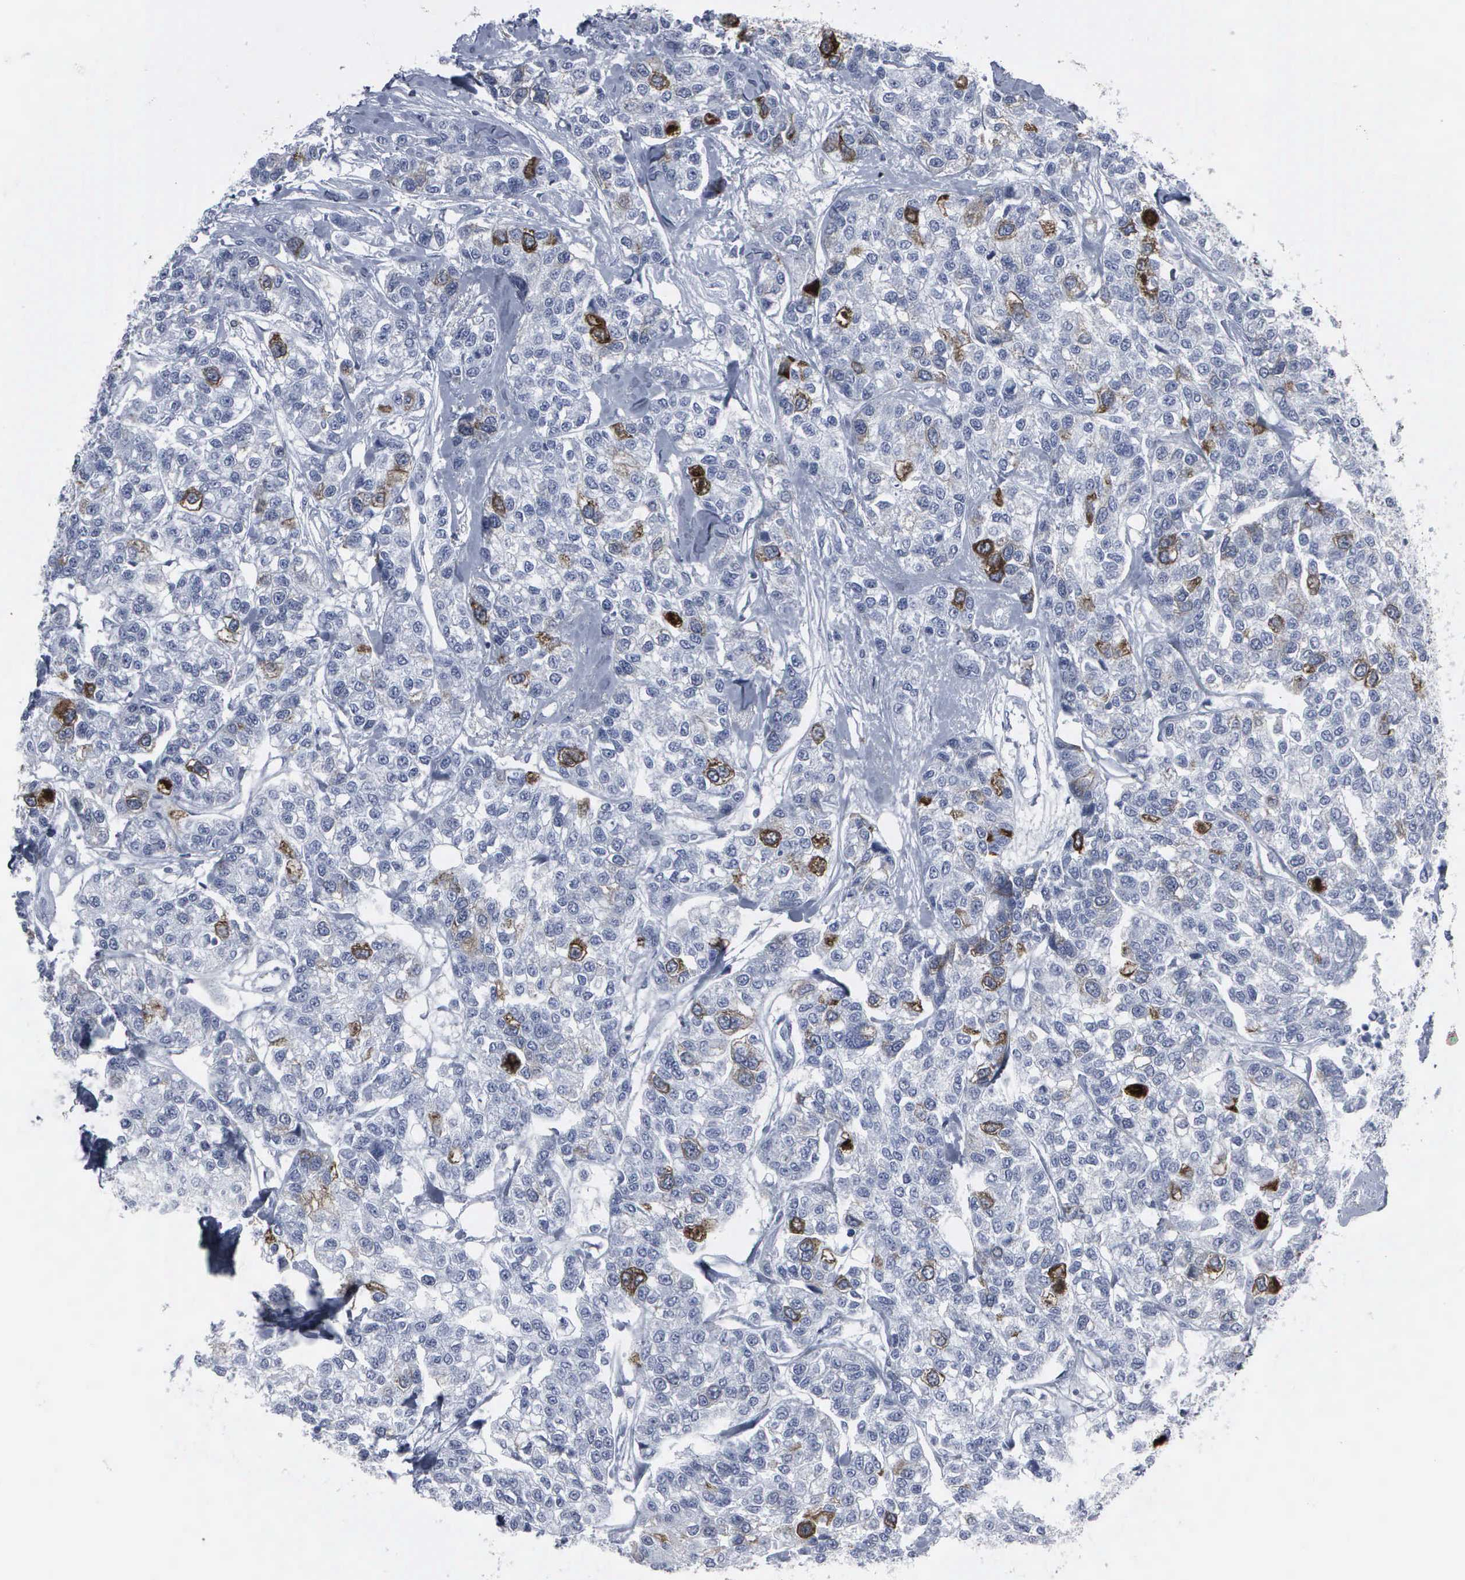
{"staining": {"intensity": "moderate", "quantity": "<25%", "location": "cytoplasmic/membranous,nuclear"}, "tissue": "breast cancer", "cell_type": "Tumor cells", "image_type": "cancer", "snomed": [{"axis": "morphology", "description": "Duct carcinoma"}, {"axis": "topography", "description": "Breast"}], "caption": "Breast cancer stained with a brown dye demonstrates moderate cytoplasmic/membranous and nuclear positive positivity in approximately <25% of tumor cells.", "gene": "CCNB1", "patient": {"sex": "female", "age": 51}}